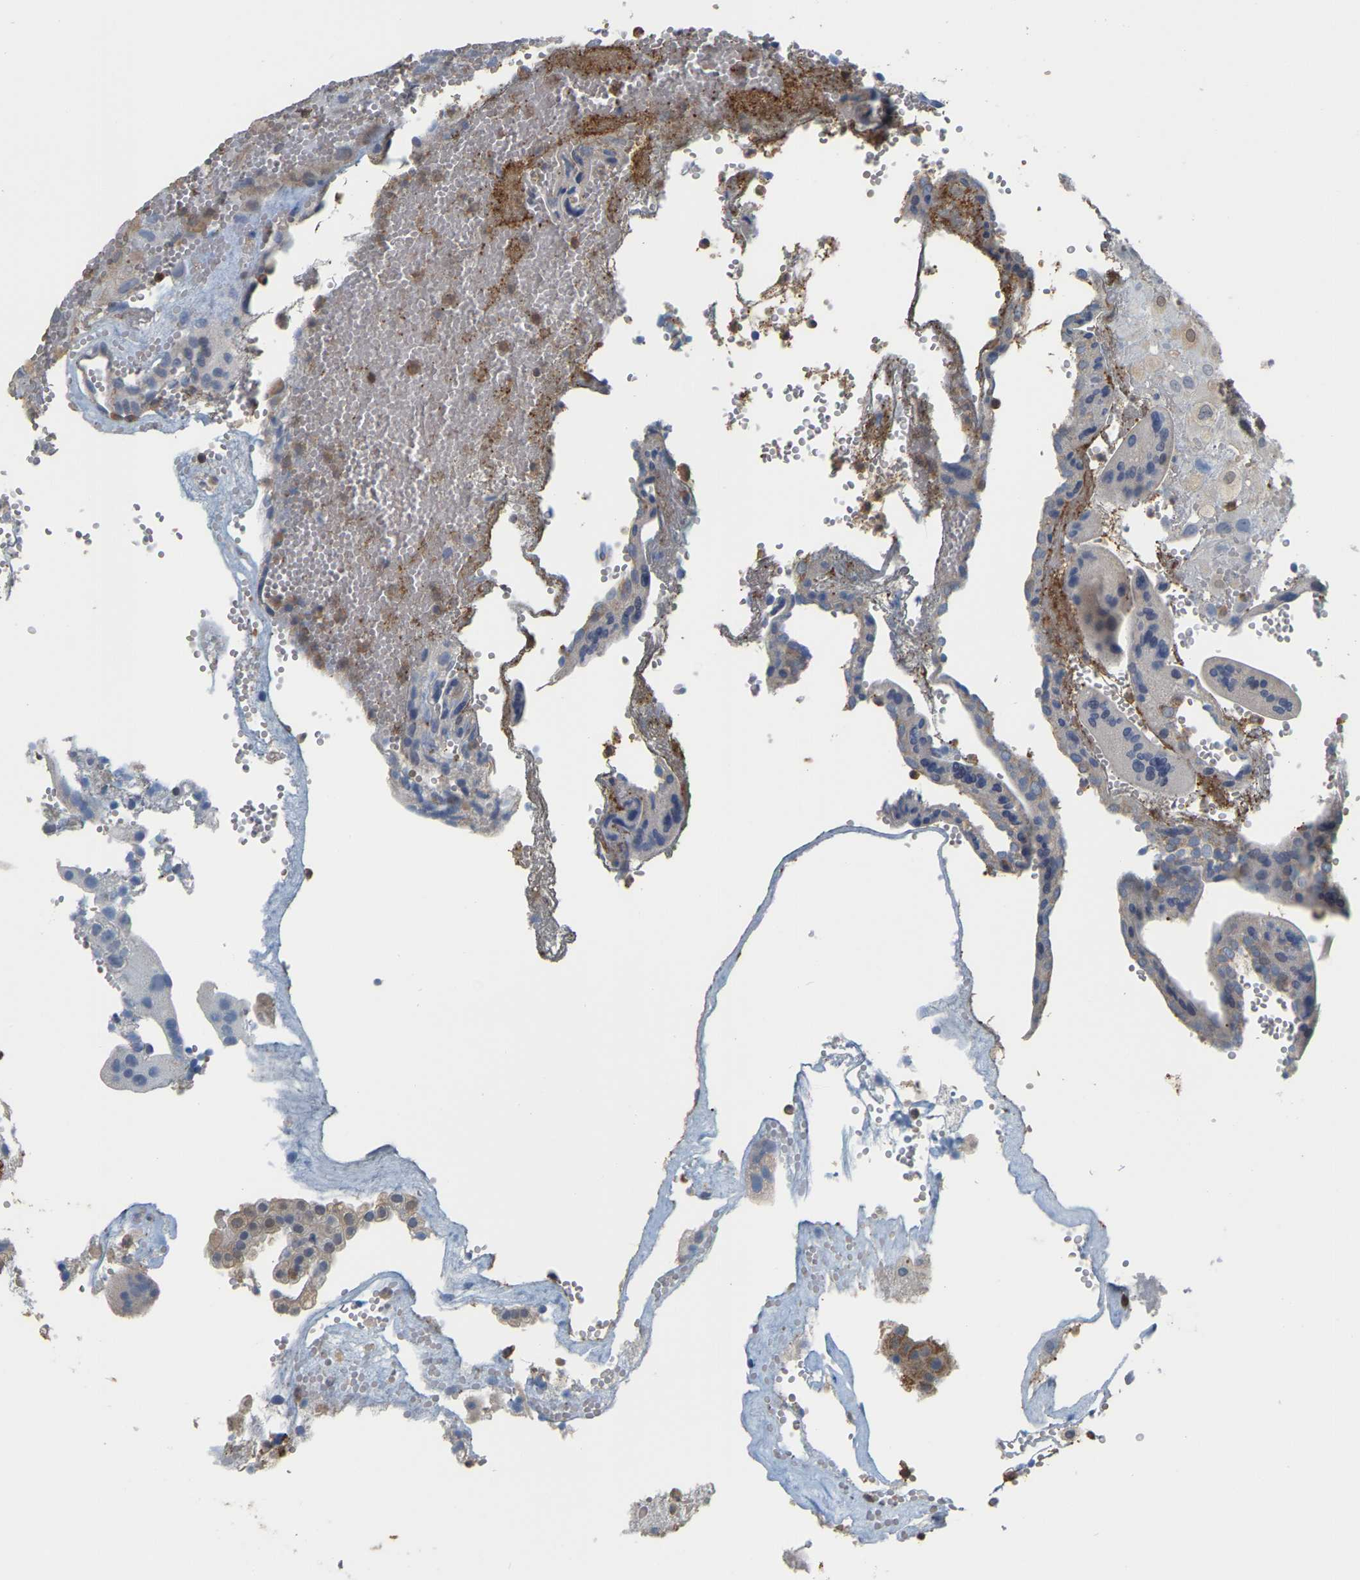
{"staining": {"intensity": "weak", "quantity": ">75%", "location": "cytoplasmic/membranous"}, "tissue": "placenta", "cell_type": "Decidual cells", "image_type": "normal", "snomed": [{"axis": "morphology", "description": "Normal tissue, NOS"}, {"axis": "topography", "description": "Placenta"}], "caption": "Benign placenta exhibits weak cytoplasmic/membranous staining in approximately >75% of decidual cells, visualized by immunohistochemistry. (Stains: DAB in brown, nuclei in blue, Microscopy: brightfield microscopy at high magnification).", "gene": "MTPN", "patient": {"sex": "female", "age": 18}}